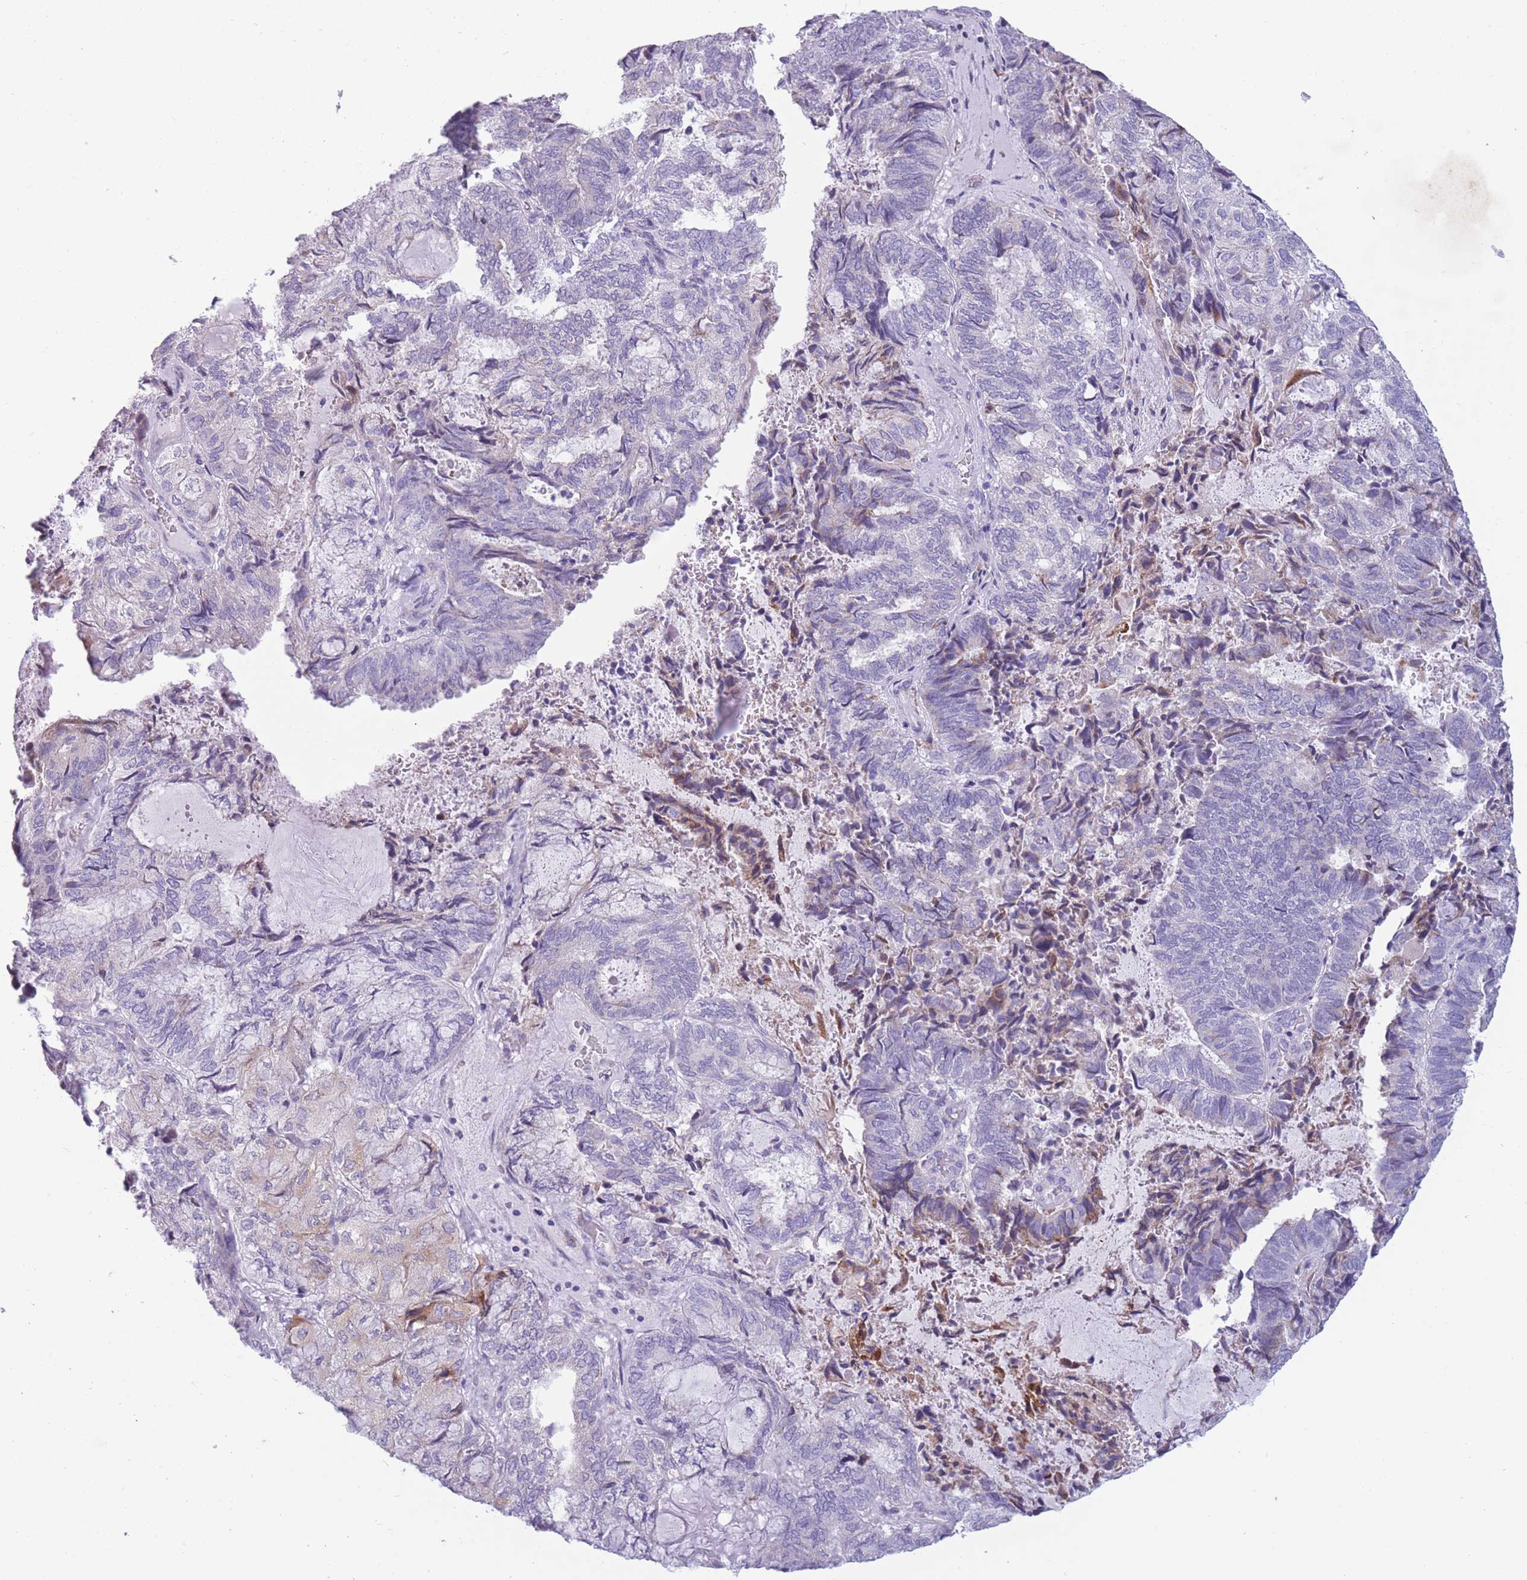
{"staining": {"intensity": "negative", "quantity": "none", "location": "none"}, "tissue": "endometrial cancer", "cell_type": "Tumor cells", "image_type": "cancer", "snomed": [{"axis": "morphology", "description": "Adenocarcinoma, NOS"}, {"axis": "topography", "description": "Endometrium"}], "caption": "Immunohistochemistry (IHC) image of neoplastic tissue: human endometrial adenocarcinoma stained with DAB (3,3'-diaminobenzidine) displays no significant protein expression in tumor cells.", "gene": "COL27A1", "patient": {"sex": "female", "age": 80}}